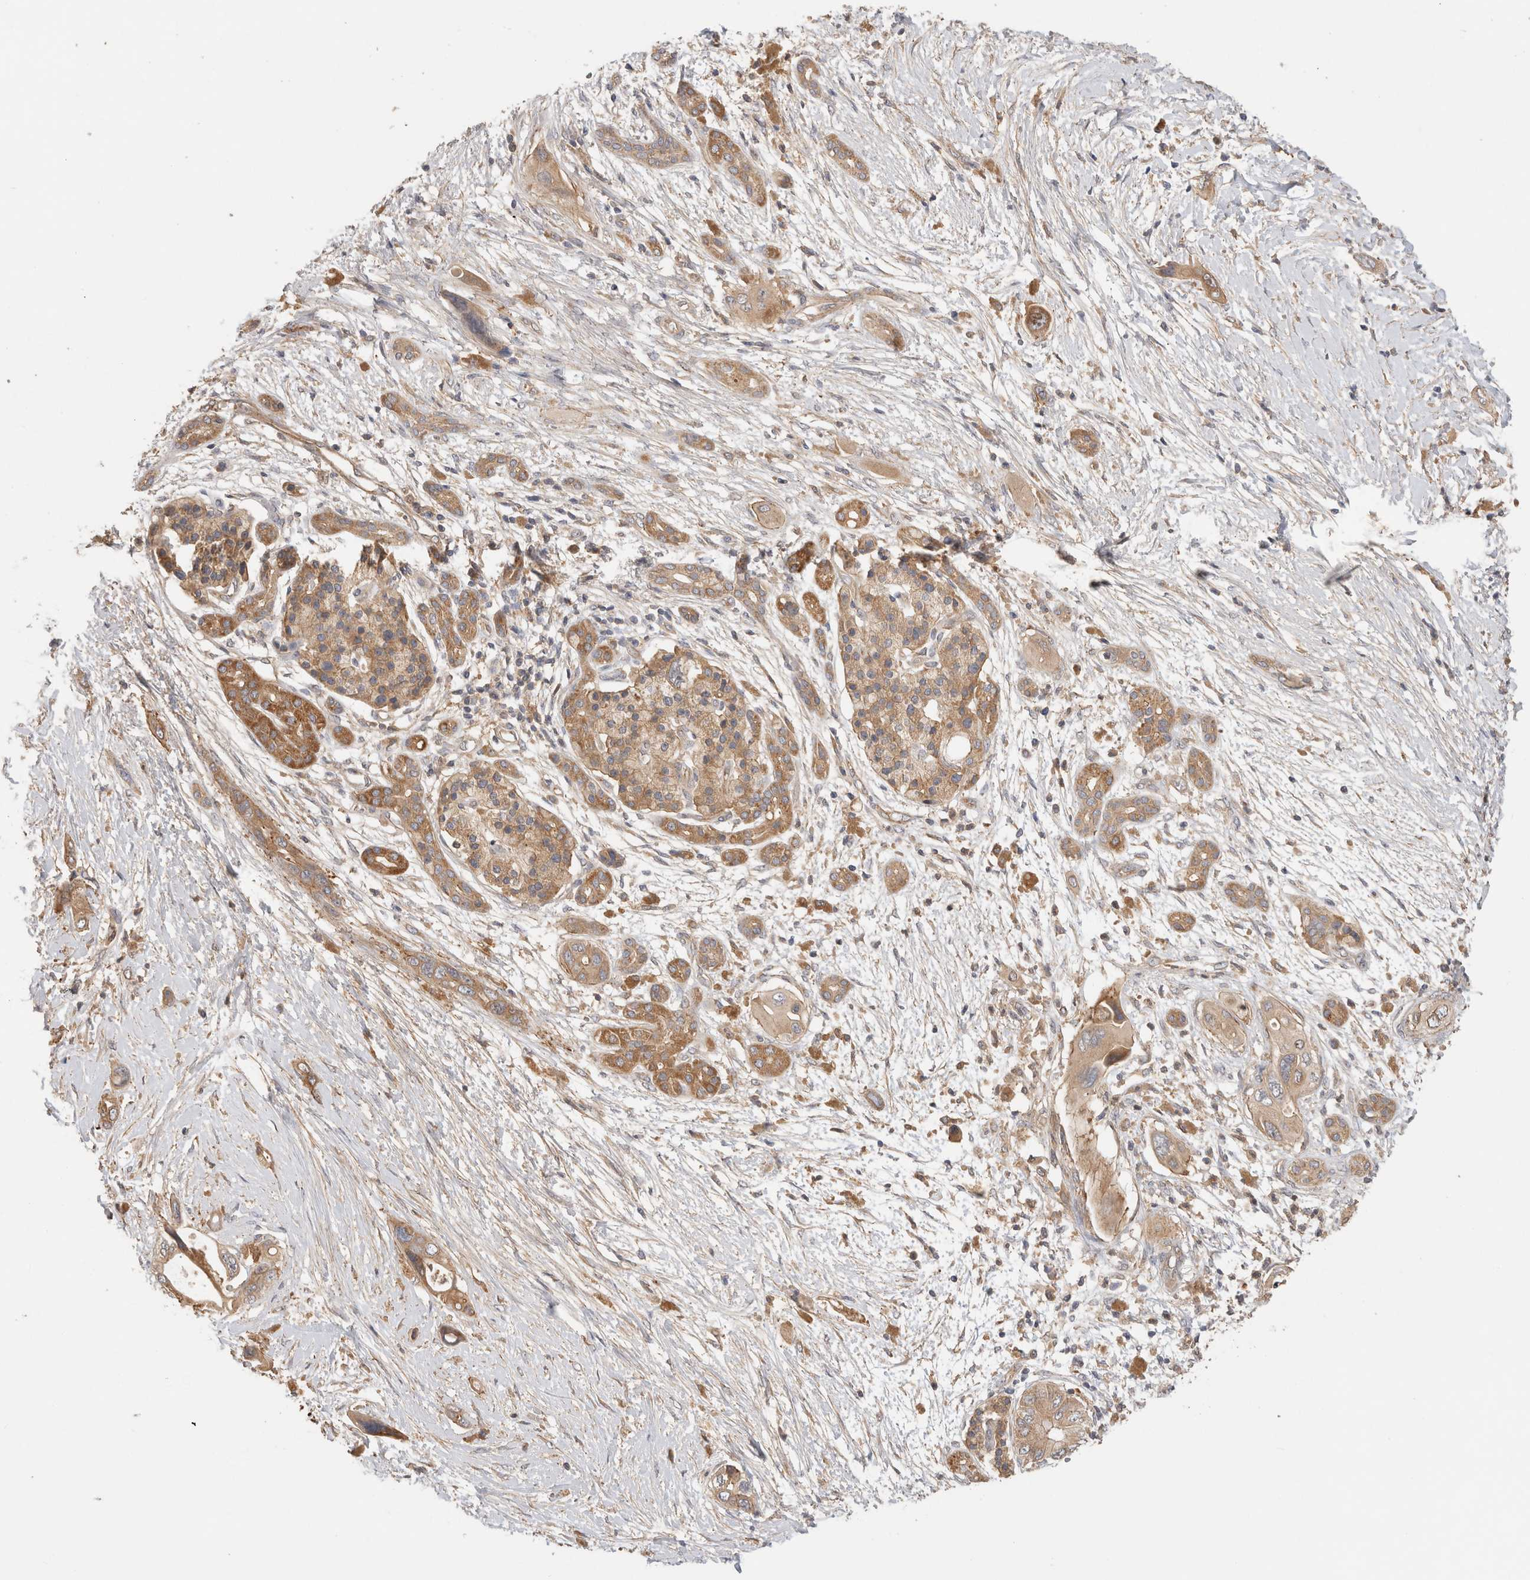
{"staining": {"intensity": "moderate", "quantity": ">75%", "location": "cytoplasmic/membranous"}, "tissue": "pancreatic cancer", "cell_type": "Tumor cells", "image_type": "cancer", "snomed": [{"axis": "morphology", "description": "Adenocarcinoma, NOS"}, {"axis": "topography", "description": "Pancreas"}], "caption": "A brown stain highlights moderate cytoplasmic/membranous staining of a protein in pancreatic cancer tumor cells.", "gene": "SGK3", "patient": {"sex": "male", "age": 66}}